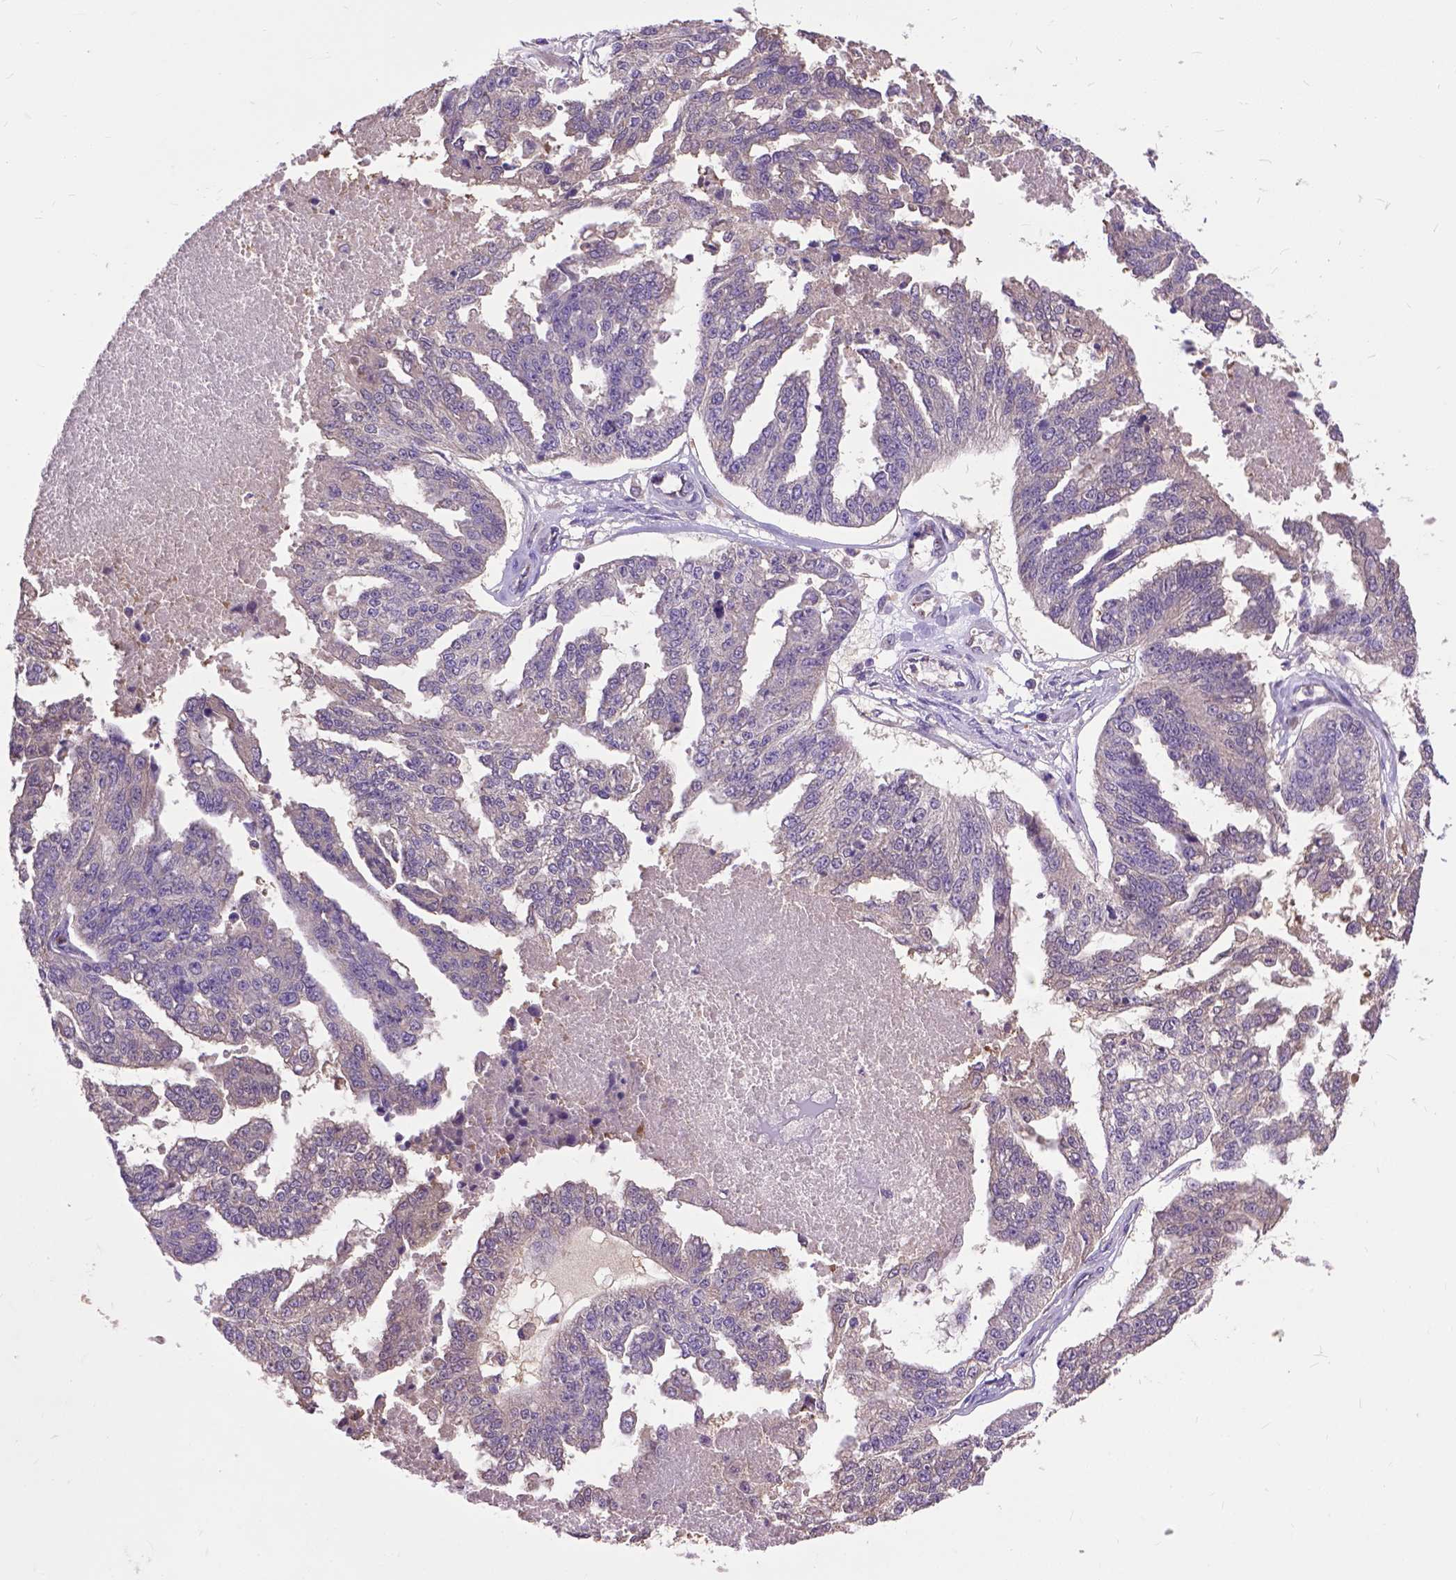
{"staining": {"intensity": "negative", "quantity": "none", "location": "none"}, "tissue": "ovarian cancer", "cell_type": "Tumor cells", "image_type": "cancer", "snomed": [{"axis": "morphology", "description": "Cystadenocarcinoma, serous, NOS"}, {"axis": "topography", "description": "Ovary"}], "caption": "High magnification brightfield microscopy of ovarian serous cystadenocarcinoma stained with DAB (brown) and counterstained with hematoxylin (blue): tumor cells show no significant positivity.", "gene": "ZNF337", "patient": {"sex": "female", "age": 58}}